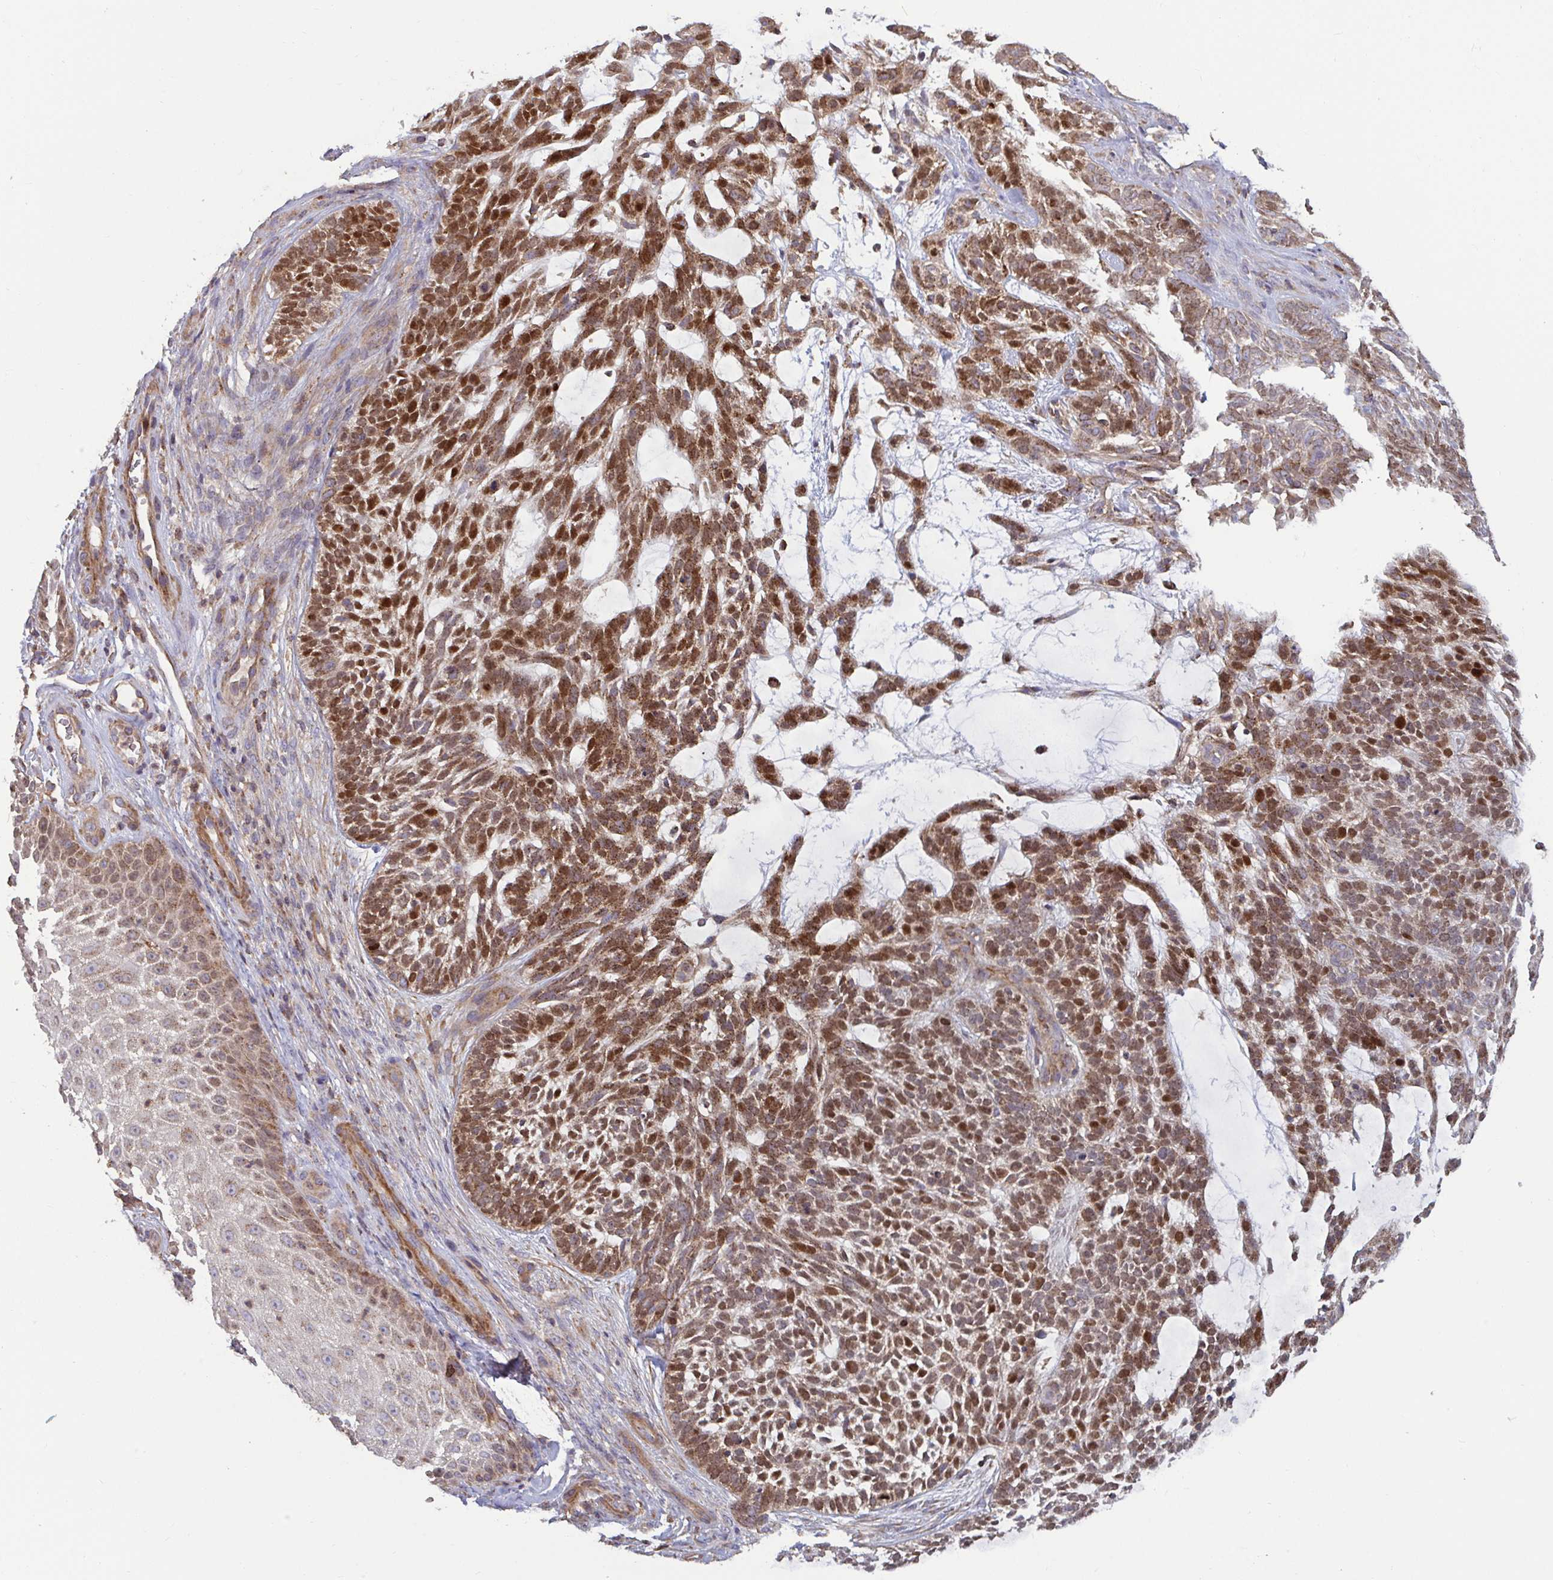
{"staining": {"intensity": "moderate", "quantity": ">75%", "location": "cytoplasmic/membranous,nuclear"}, "tissue": "skin cancer", "cell_type": "Tumor cells", "image_type": "cancer", "snomed": [{"axis": "morphology", "description": "Basal cell carcinoma"}, {"axis": "topography", "description": "Skin"}, {"axis": "topography", "description": "Skin, foot"}], "caption": "An image showing moderate cytoplasmic/membranous and nuclear staining in about >75% of tumor cells in skin cancer (basal cell carcinoma), as visualized by brown immunohistochemical staining.", "gene": "SPRY1", "patient": {"sex": "female", "age": 77}}